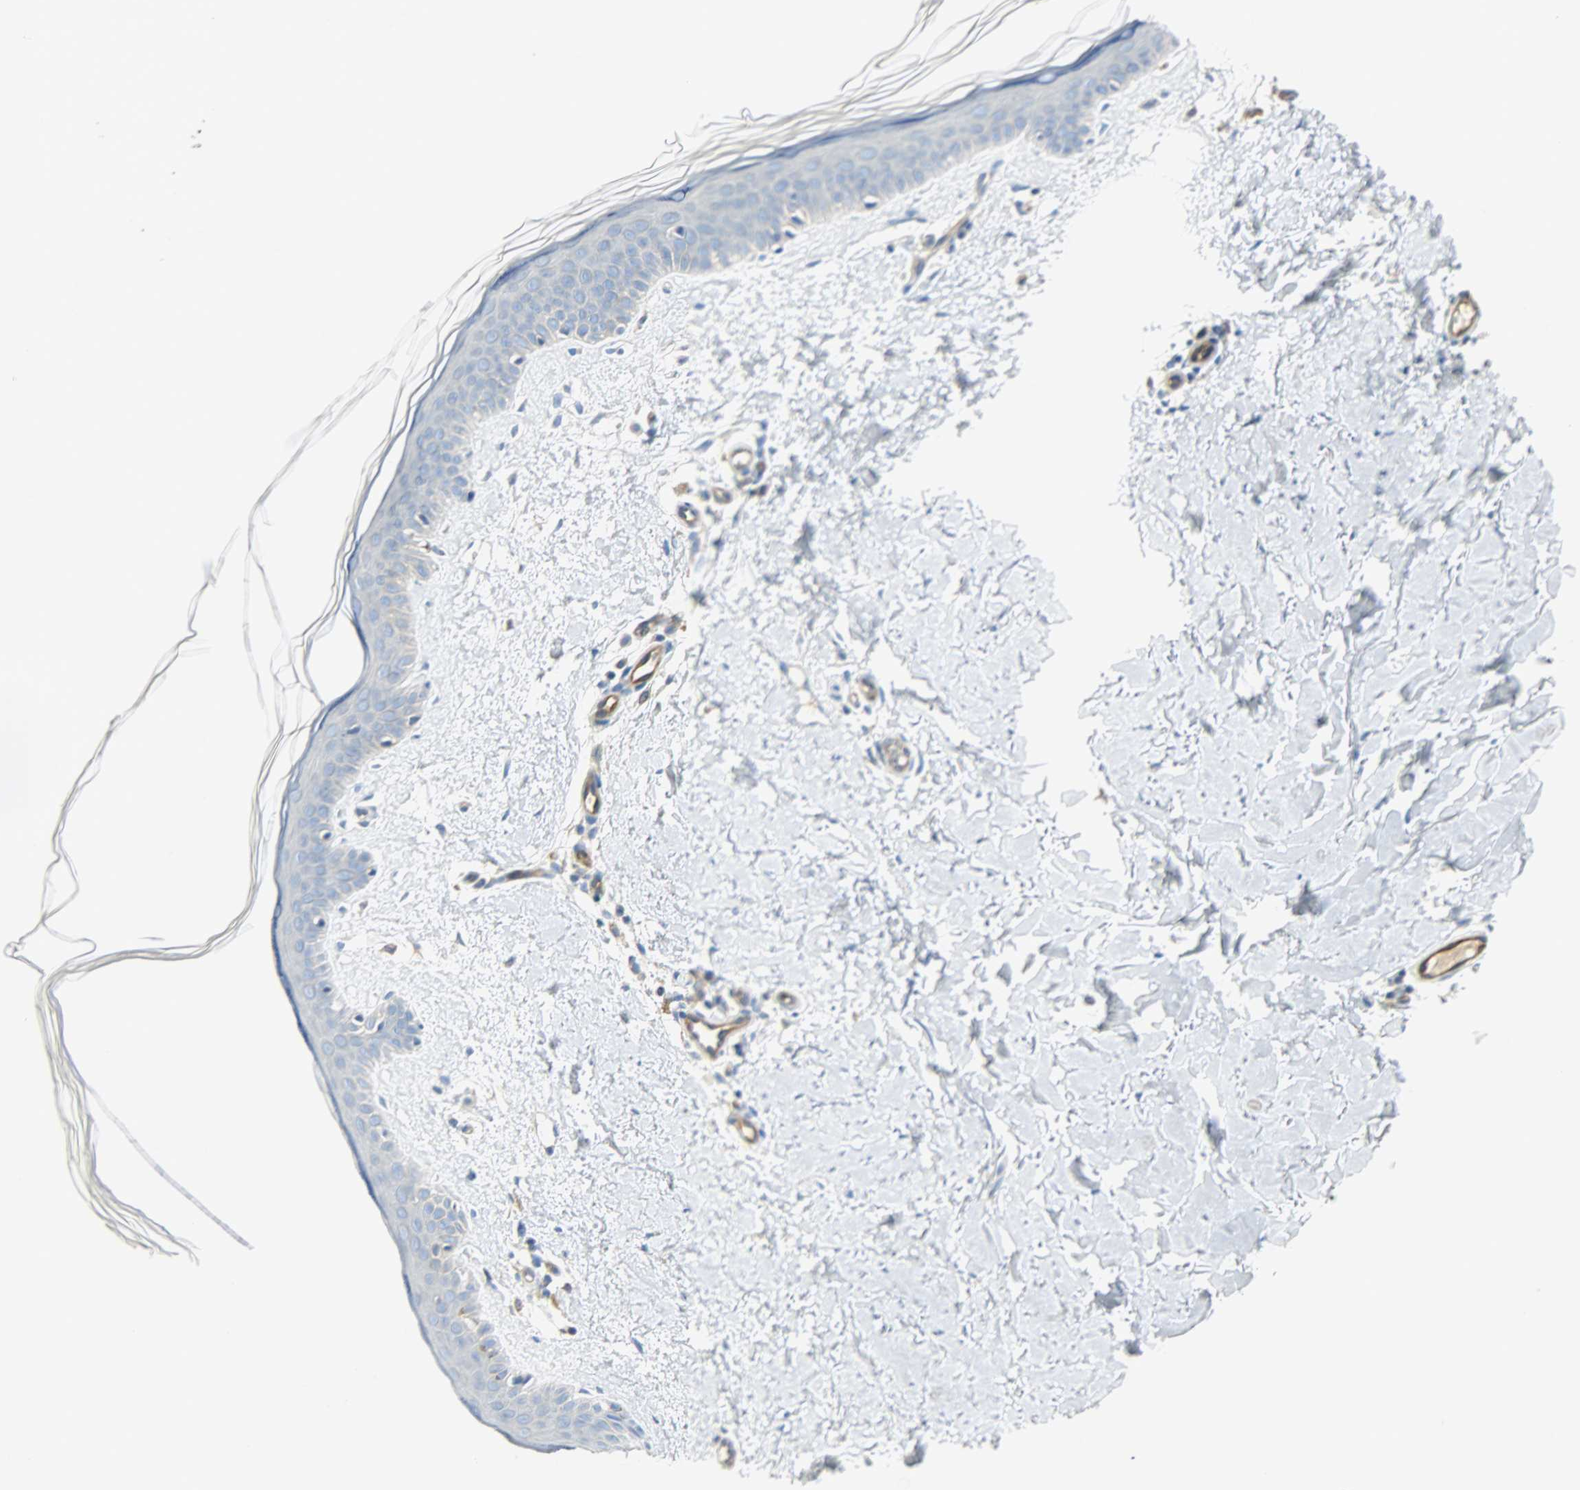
{"staining": {"intensity": "negative", "quantity": "none", "location": "none"}, "tissue": "skin", "cell_type": "Fibroblasts", "image_type": "normal", "snomed": [{"axis": "morphology", "description": "Normal tissue, NOS"}, {"axis": "topography", "description": "Skin"}], "caption": "Immunohistochemistry of unremarkable skin reveals no positivity in fibroblasts.", "gene": "WARS1", "patient": {"sex": "female", "age": 56}}